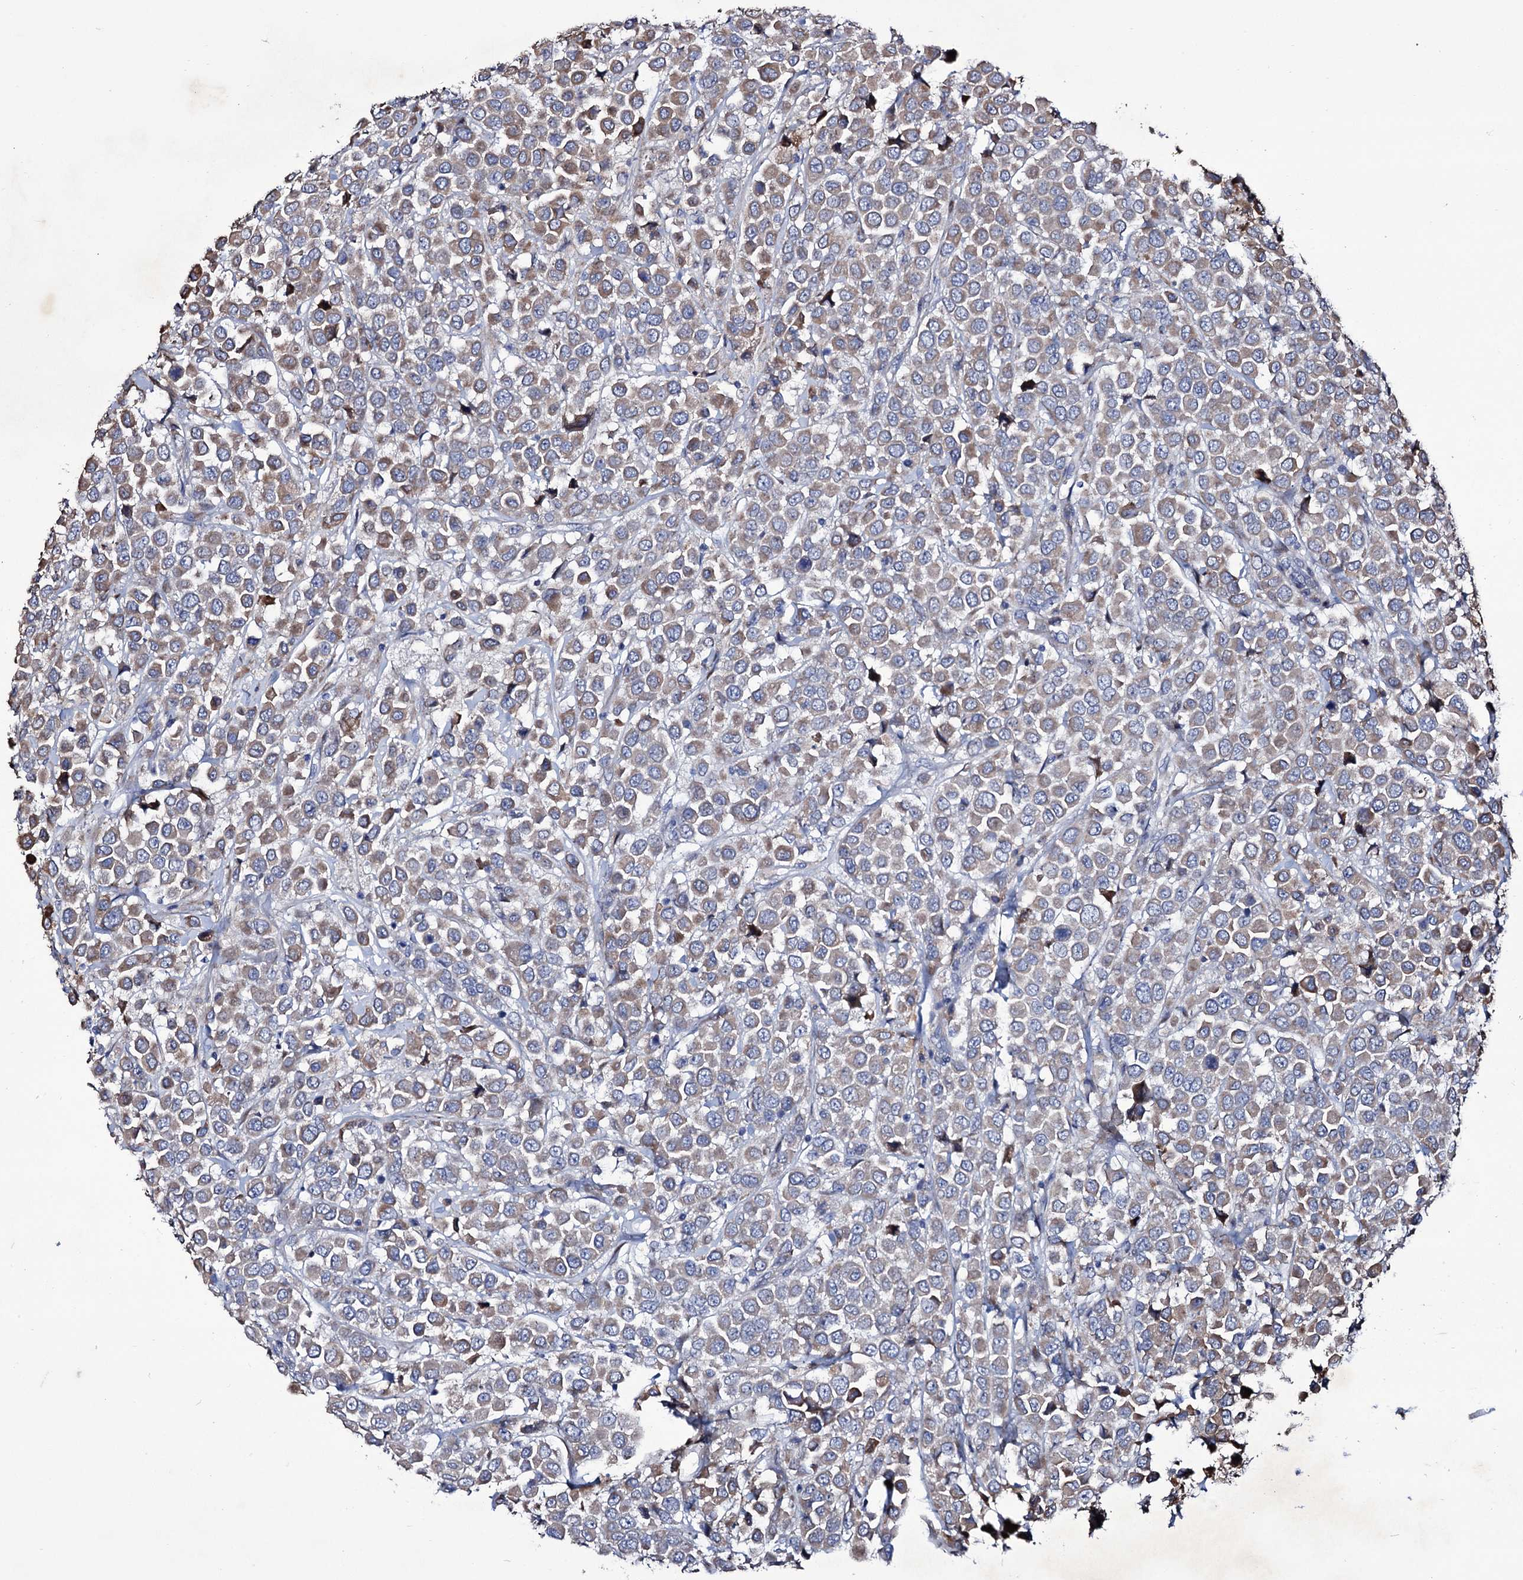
{"staining": {"intensity": "moderate", "quantity": "25%-75%", "location": "cytoplasmic/membranous"}, "tissue": "breast cancer", "cell_type": "Tumor cells", "image_type": "cancer", "snomed": [{"axis": "morphology", "description": "Duct carcinoma"}, {"axis": "topography", "description": "Breast"}], "caption": "A brown stain shows moderate cytoplasmic/membranous staining of a protein in intraductal carcinoma (breast) tumor cells.", "gene": "TUBGCP5", "patient": {"sex": "female", "age": 61}}